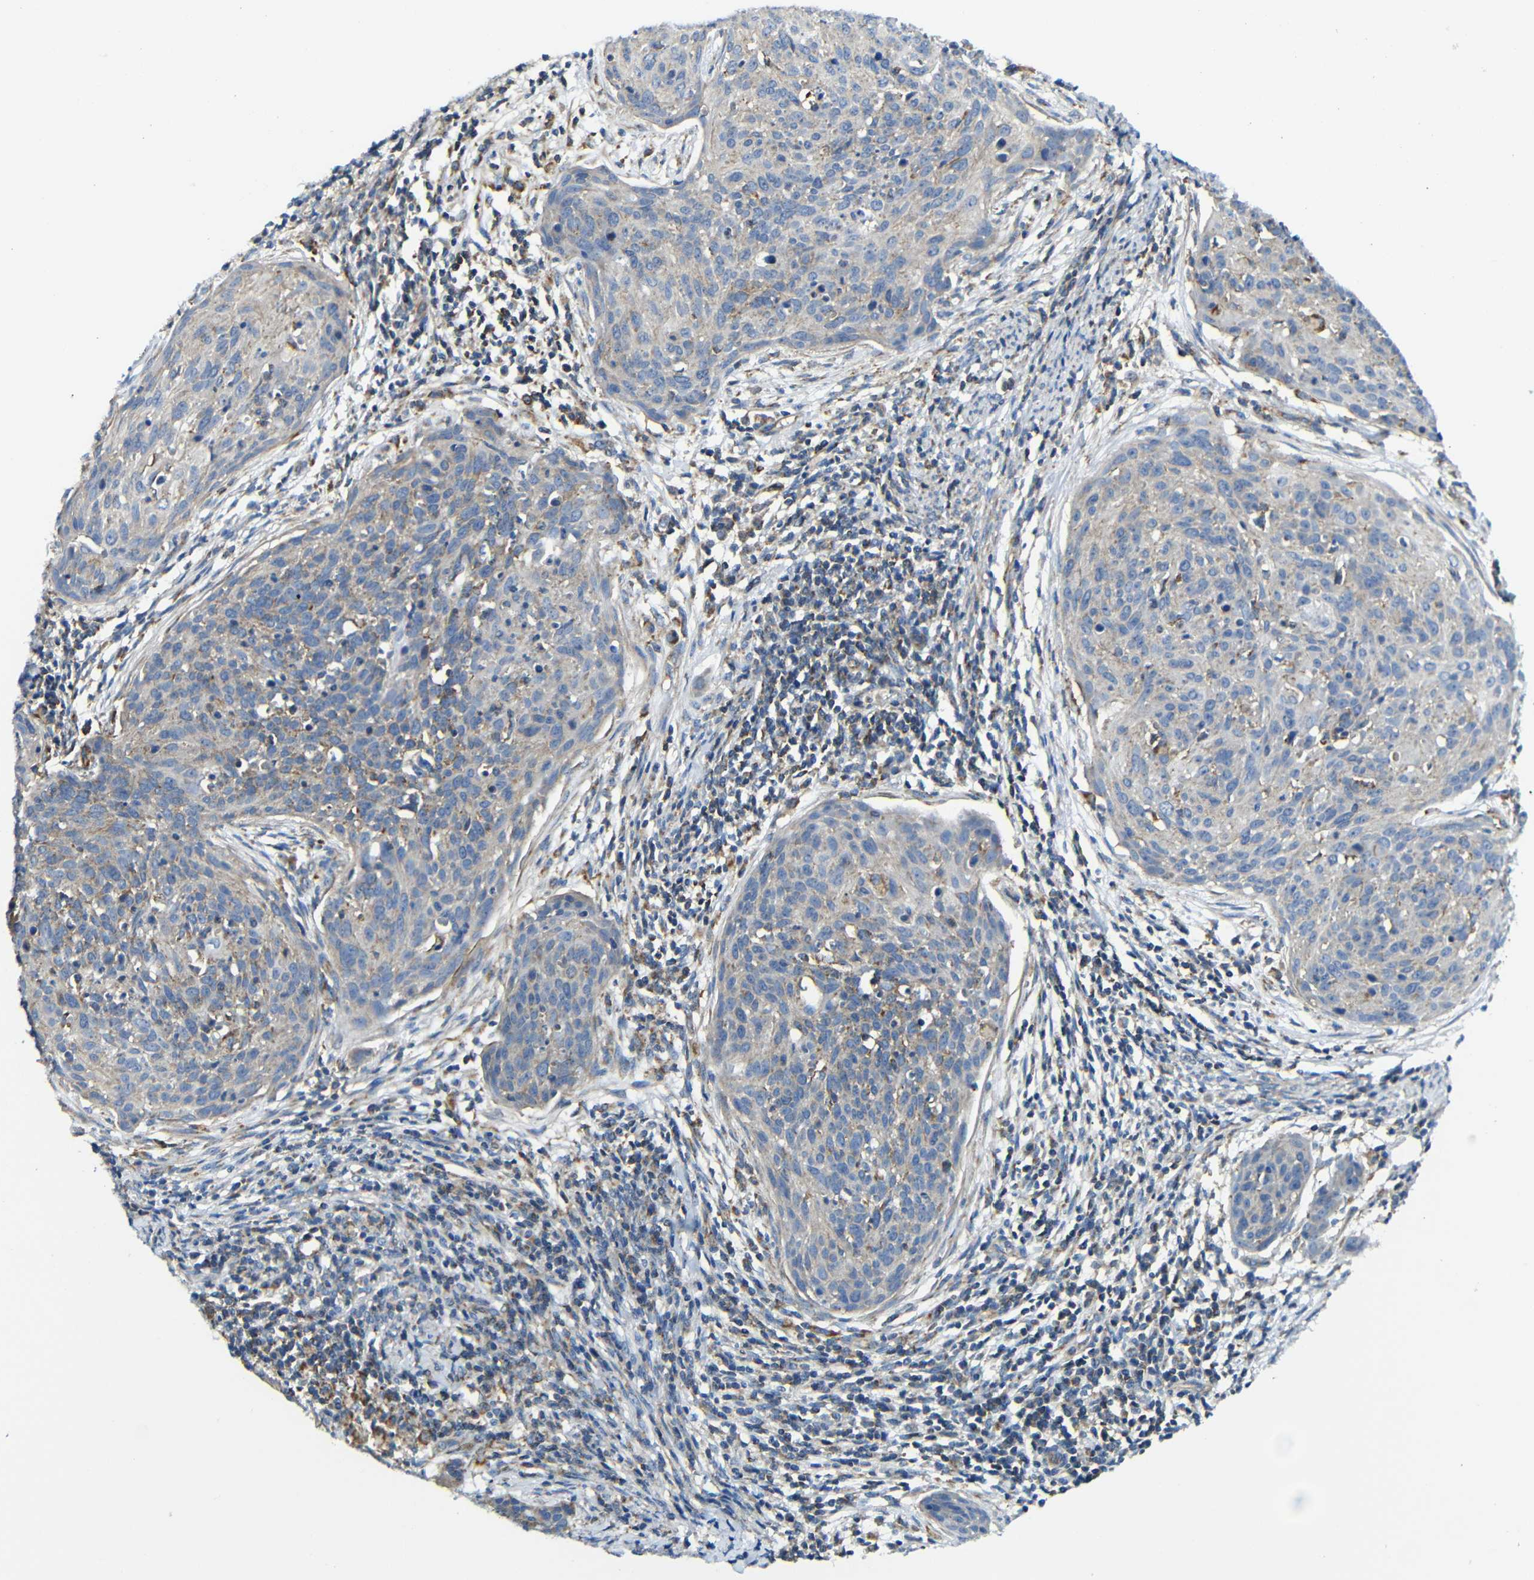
{"staining": {"intensity": "moderate", "quantity": "25%-75%", "location": "cytoplasmic/membranous"}, "tissue": "cervical cancer", "cell_type": "Tumor cells", "image_type": "cancer", "snomed": [{"axis": "morphology", "description": "Squamous cell carcinoma, NOS"}, {"axis": "topography", "description": "Cervix"}], "caption": "This photomicrograph demonstrates cervical cancer (squamous cell carcinoma) stained with IHC to label a protein in brown. The cytoplasmic/membranous of tumor cells show moderate positivity for the protein. Nuclei are counter-stained blue.", "gene": "PDCD1LG2", "patient": {"sex": "female", "age": 38}}